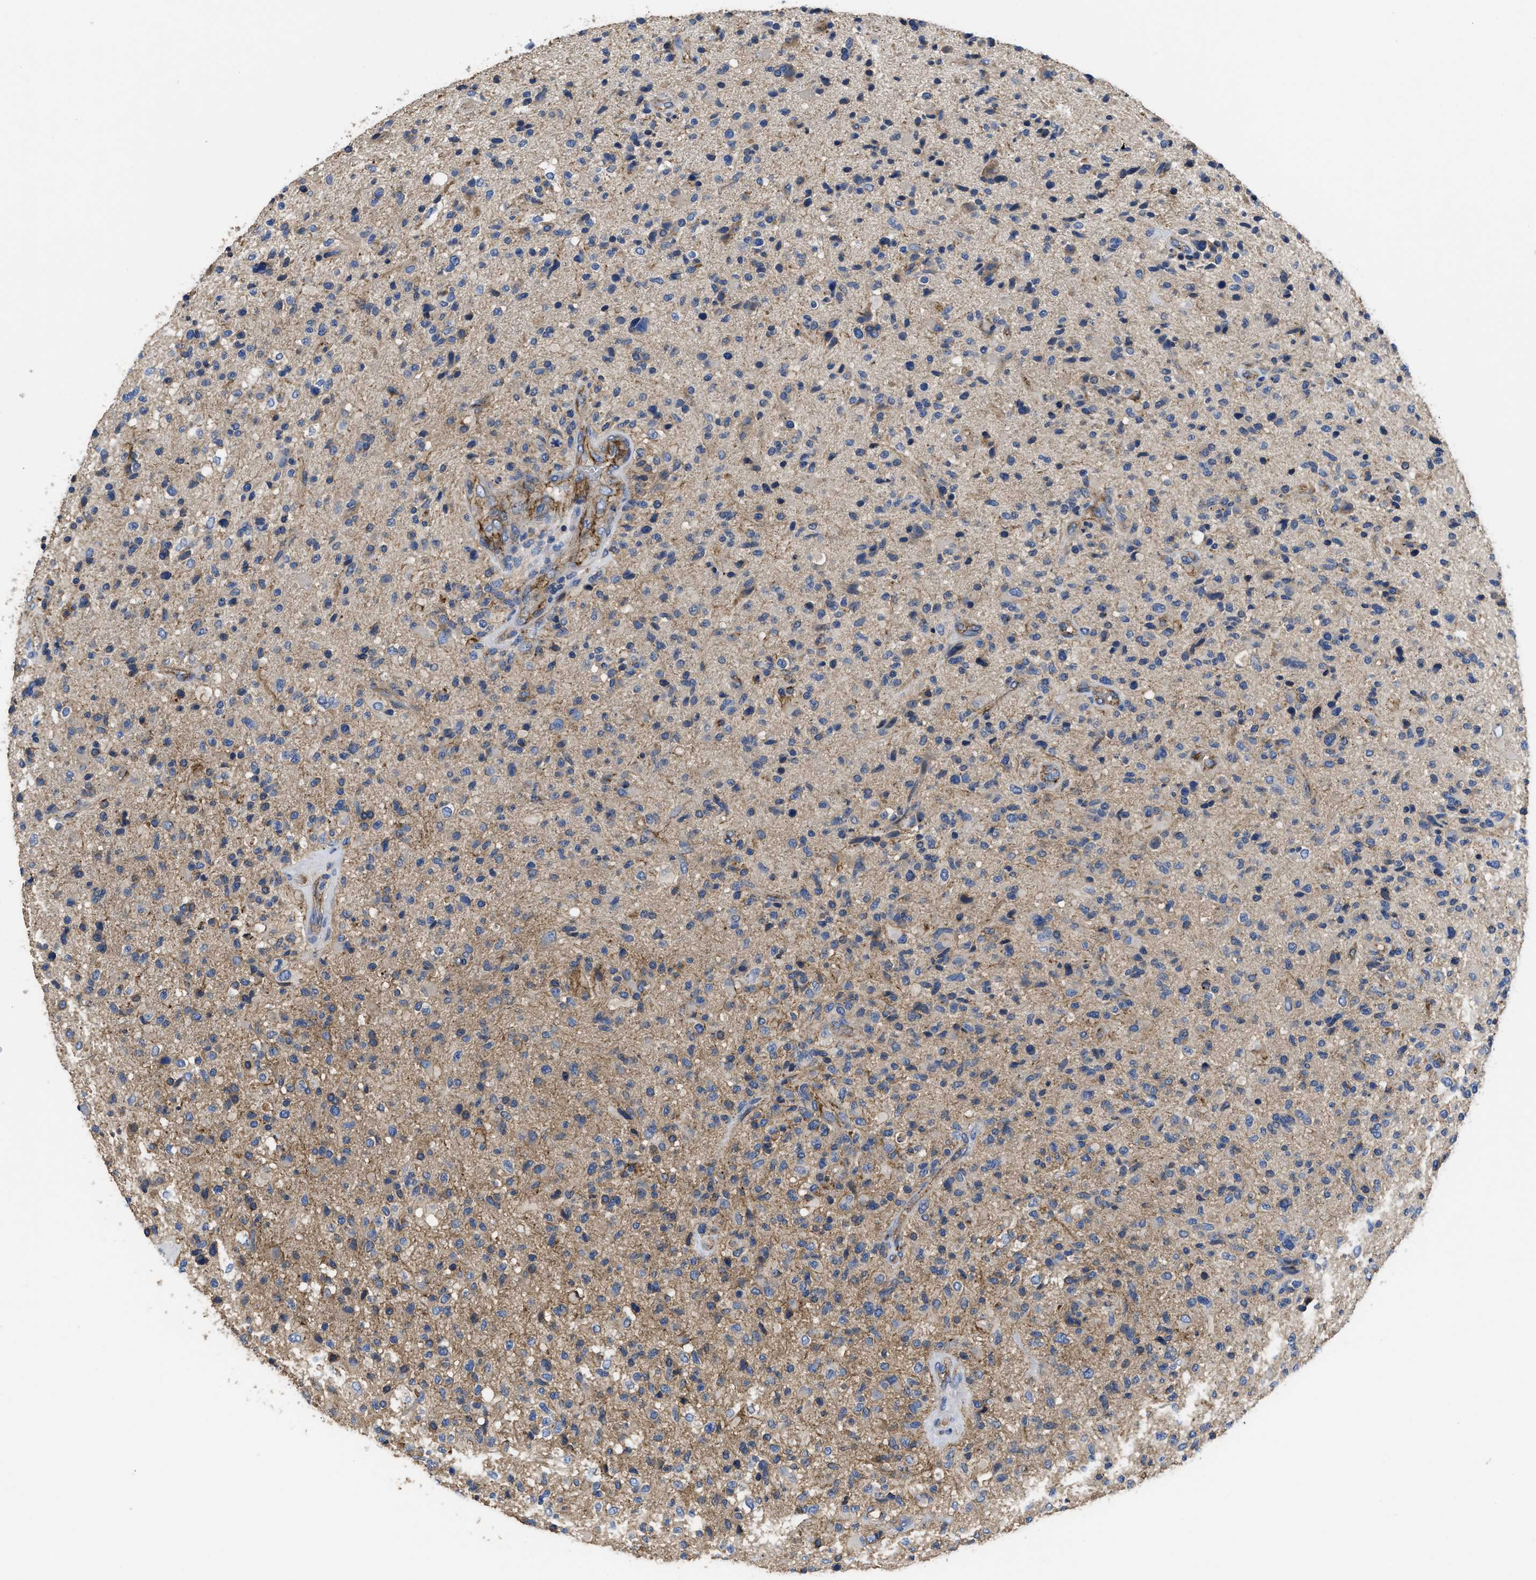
{"staining": {"intensity": "weak", "quantity": "<25%", "location": "cytoplasmic/membranous"}, "tissue": "glioma", "cell_type": "Tumor cells", "image_type": "cancer", "snomed": [{"axis": "morphology", "description": "Glioma, malignant, High grade"}, {"axis": "topography", "description": "Brain"}], "caption": "High magnification brightfield microscopy of glioma stained with DAB (brown) and counterstained with hematoxylin (blue): tumor cells show no significant positivity.", "gene": "USP4", "patient": {"sex": "male", "age": 72}}